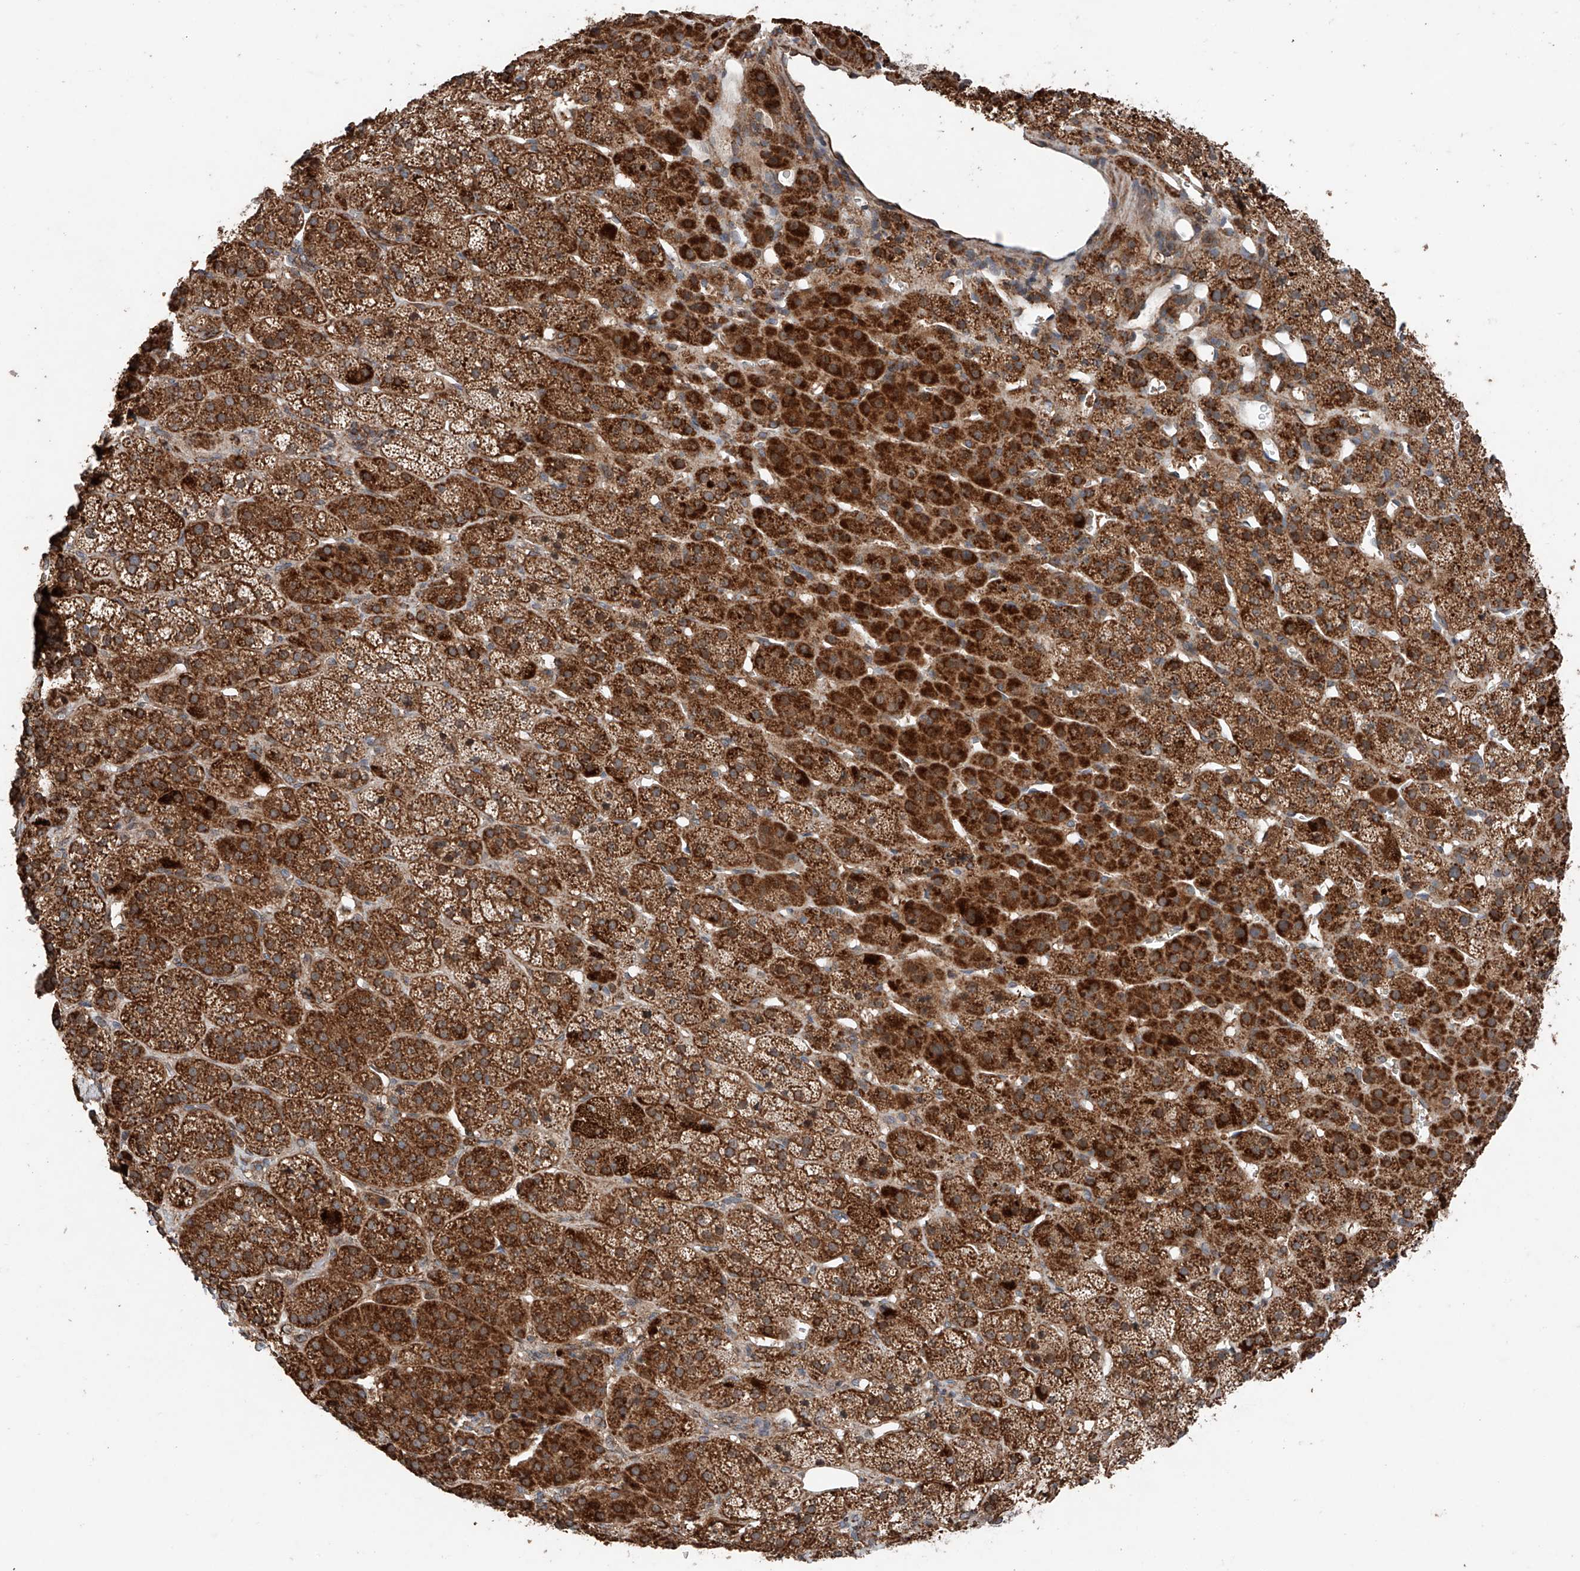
{"staining": {"intensity": "strong", "quantity": ">75%", "location": "cytoplasmic/membranous"}, "tissue": "adrenal gland", "cell_type": "Glandular cells", "image_type": "normal", "snomed": [{"axis": "morphology", "description": "Normal tissue, NOS"}, {"axis": "topography", "description": "Adrenal gland"}], "caption": "Glandular cells exhibit high levels of strong cytoplasmic/membranous expression in approximately >75% of cells in benign human adrenal gland.", "gene": "AP4B1", "patient": {"sex": "female", "age": 57}}